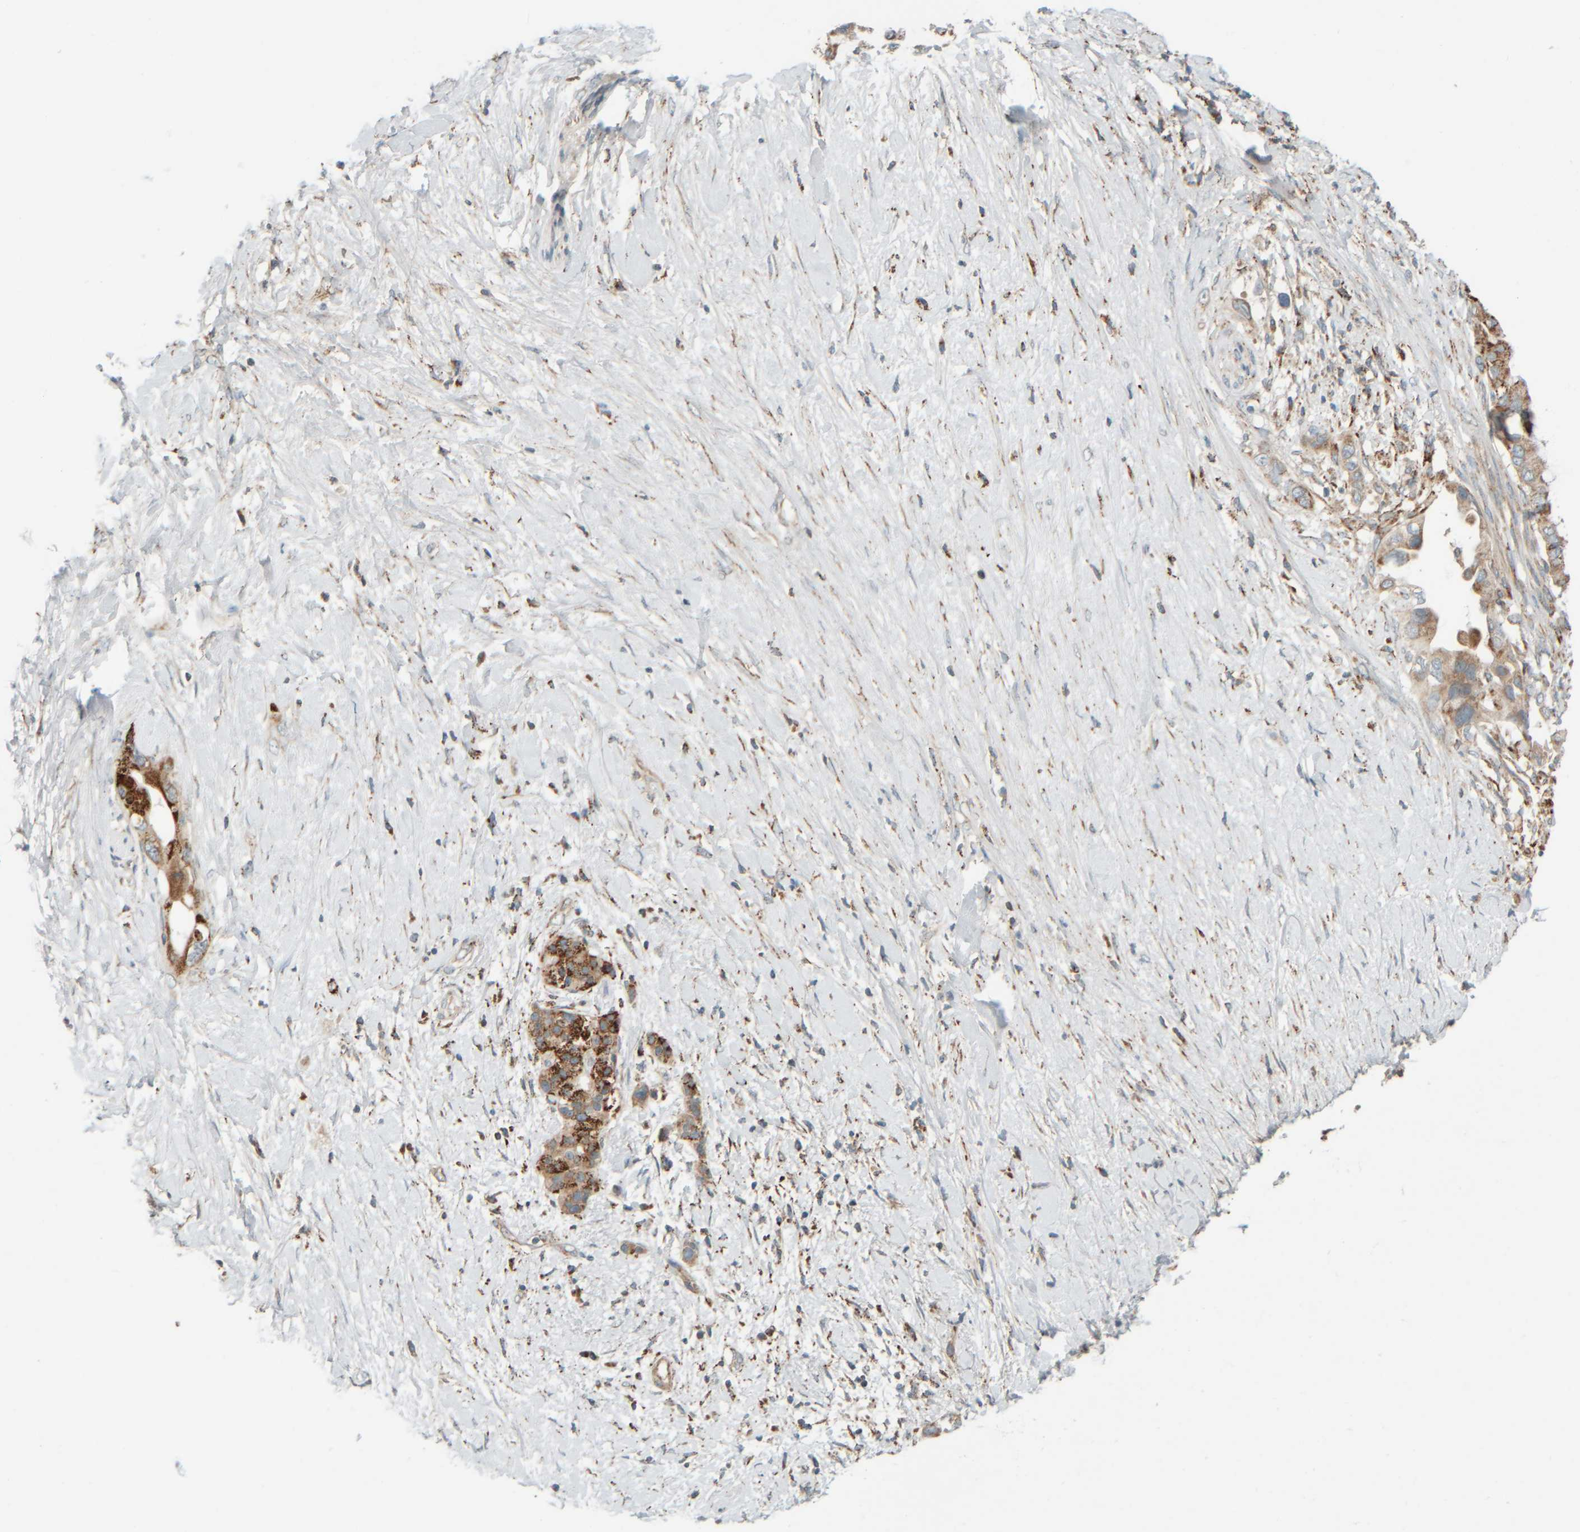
{"staining": {"intensity": "moderate", "quantity": ">75%", "location": "cytoplasmic/membranous"}, "tissue": "pancreatic cancer", "cell_type": "Tumor cells", "image_type": "cancer", "snomed": [{"axis": "morphology", "description": "Adenocarcinoma, NOS"}, {"axis": "topography", "description": "Pancreas"}], "caption": "Human pancreatic cancer stained for a protein (brown) demonstrates moderate cytoplasmic/membranous positive staining in approximately >75% of tumor cells.", "gene": "SPAG5", "patient": {"sex": "female", "age": 56}}